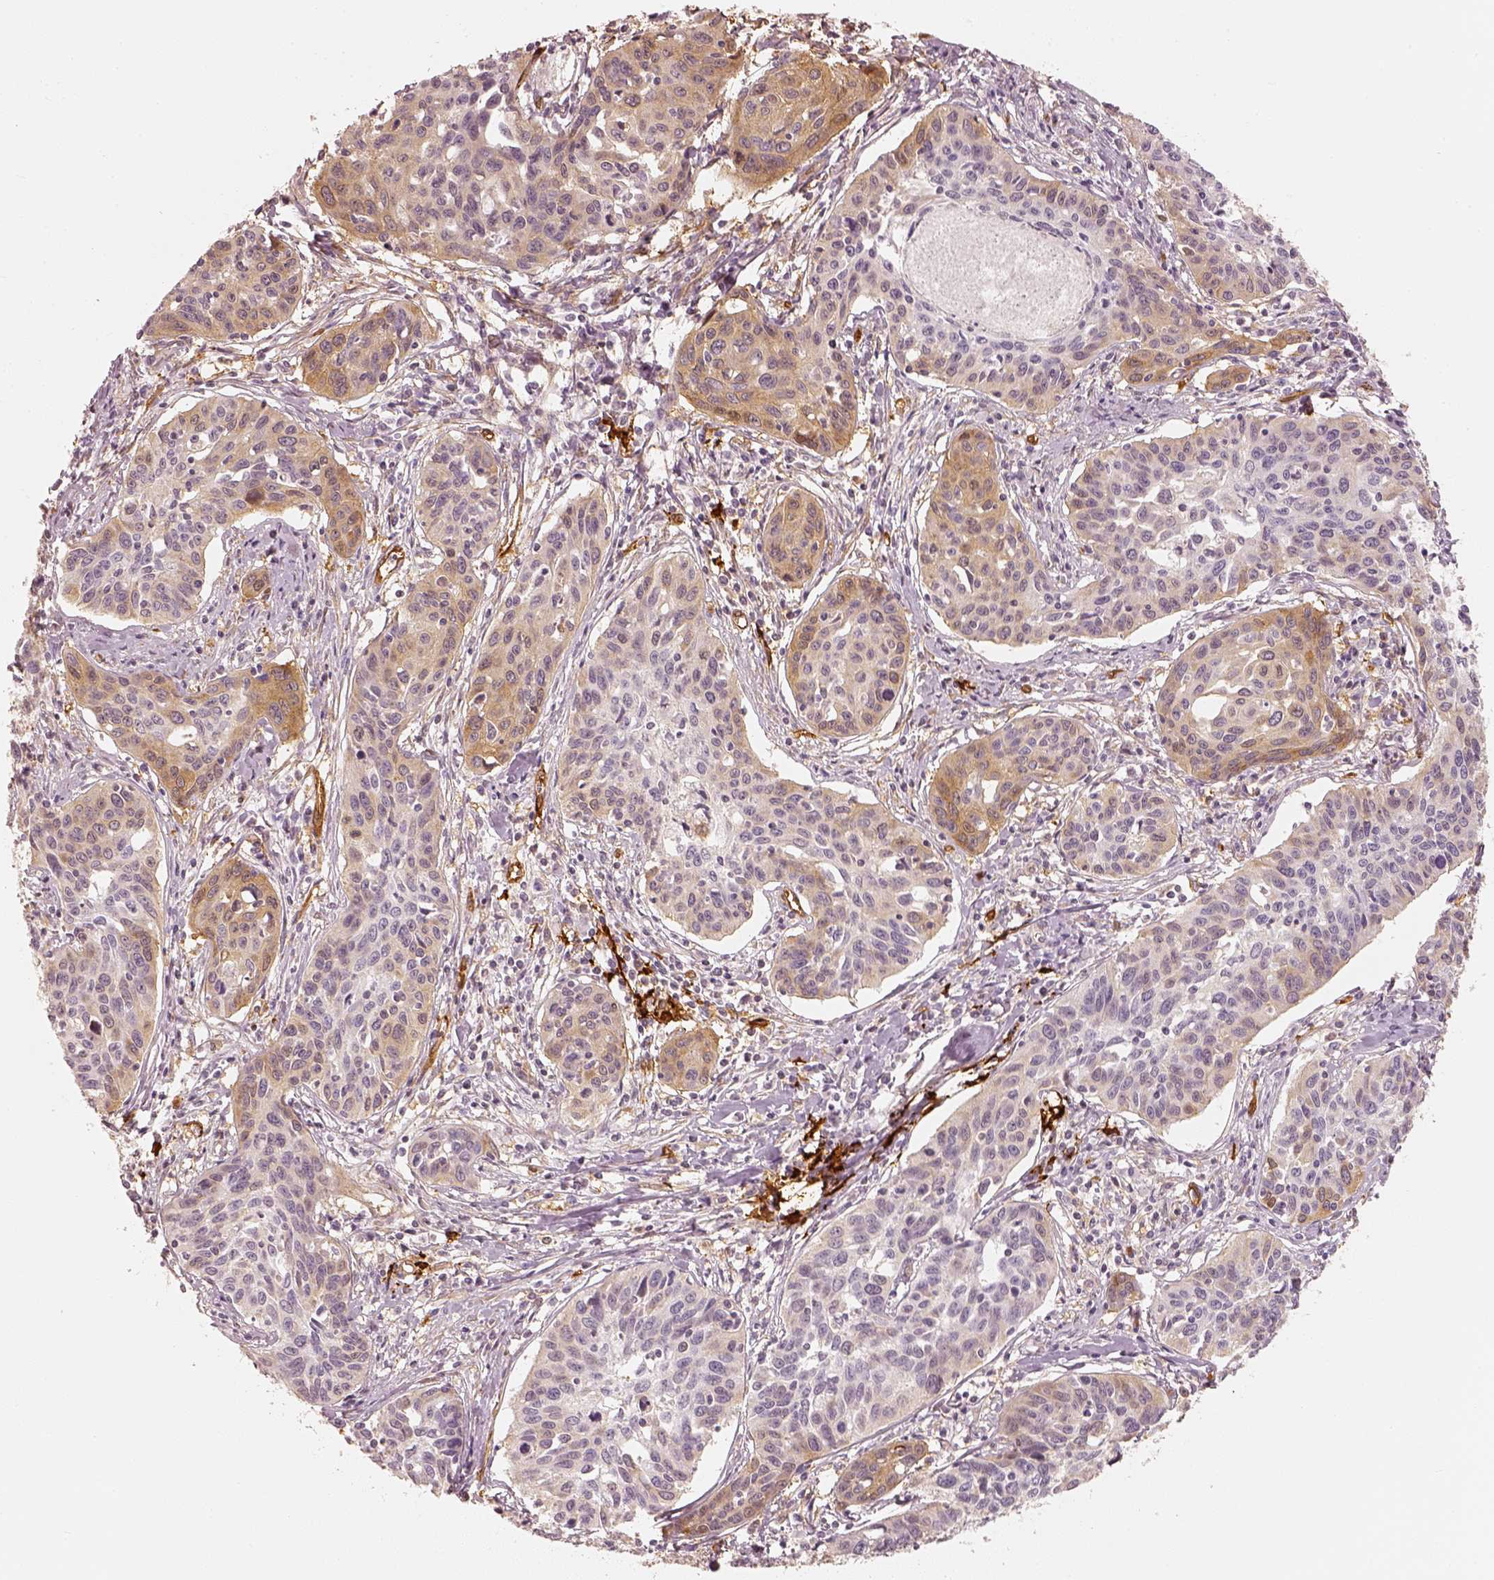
{"staining": {"intensity": "moderate", "quantity": "25%-75%", "location": "cytoplasmic/membranous"}, "tissue": "cervical cancer", "cell_type": "Tumor cells", "image_type": "cancer", "snomed": [{"axis": "morphology", "description": "Squamous cell carcinoma, NOS"}, {"axis": "topography", "description": "Cervix"}], "caption": "High-magnification brightfield microscopy of squamous cell carcinoma (cervical) stained with DAB (brown) and counterstained with hematoxylin (blue). tumor cells exhibit moderate cytoplasmic/membranous positivity is seen in approximately25%-75% of cells.", "gene": "FSCN1", "patient": {"sex": "female", "age": 31}}